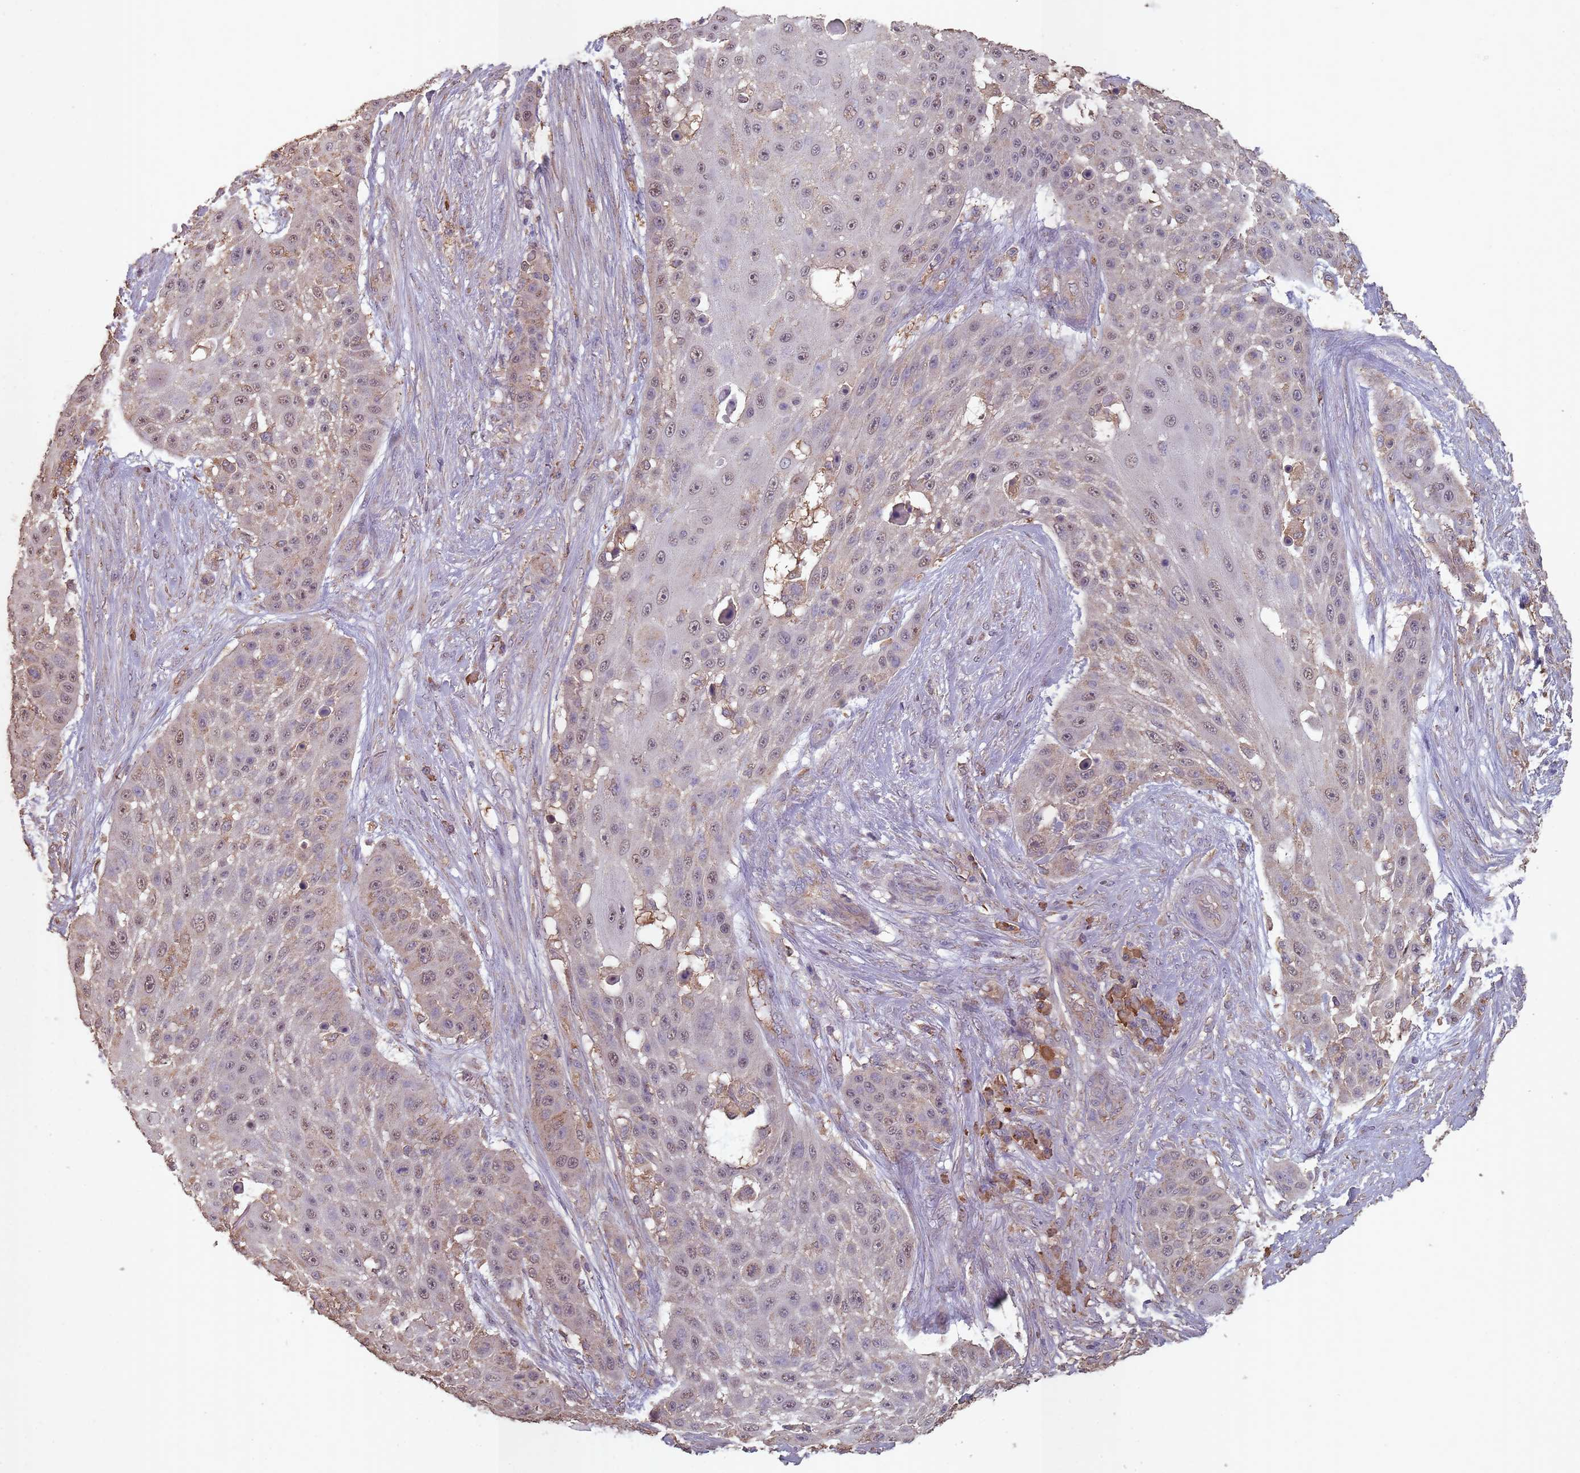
{"staining": {"intensity": "weak", "quantity": "25%-75%", "location": "cytoplasmic/membranous,nuclear"}, "tissue": "skin cancer", "cell_type": "Tumor cells", "image_type": "cancer", "snomed": [{"axis": "morphology", "description": "Squamous cell carcinoma, NOS"}, {"axis": "topography", "description": "Skin"}], "caption": "This image displays IHC staining of squamous cell carcinoma (skin), with low weak cytoplasmic/membranous and nuclear expression in approximately 25%-75% of tumor cells.", "gene": "SANBR", "patient": {"sex": "female", "age": 86}}